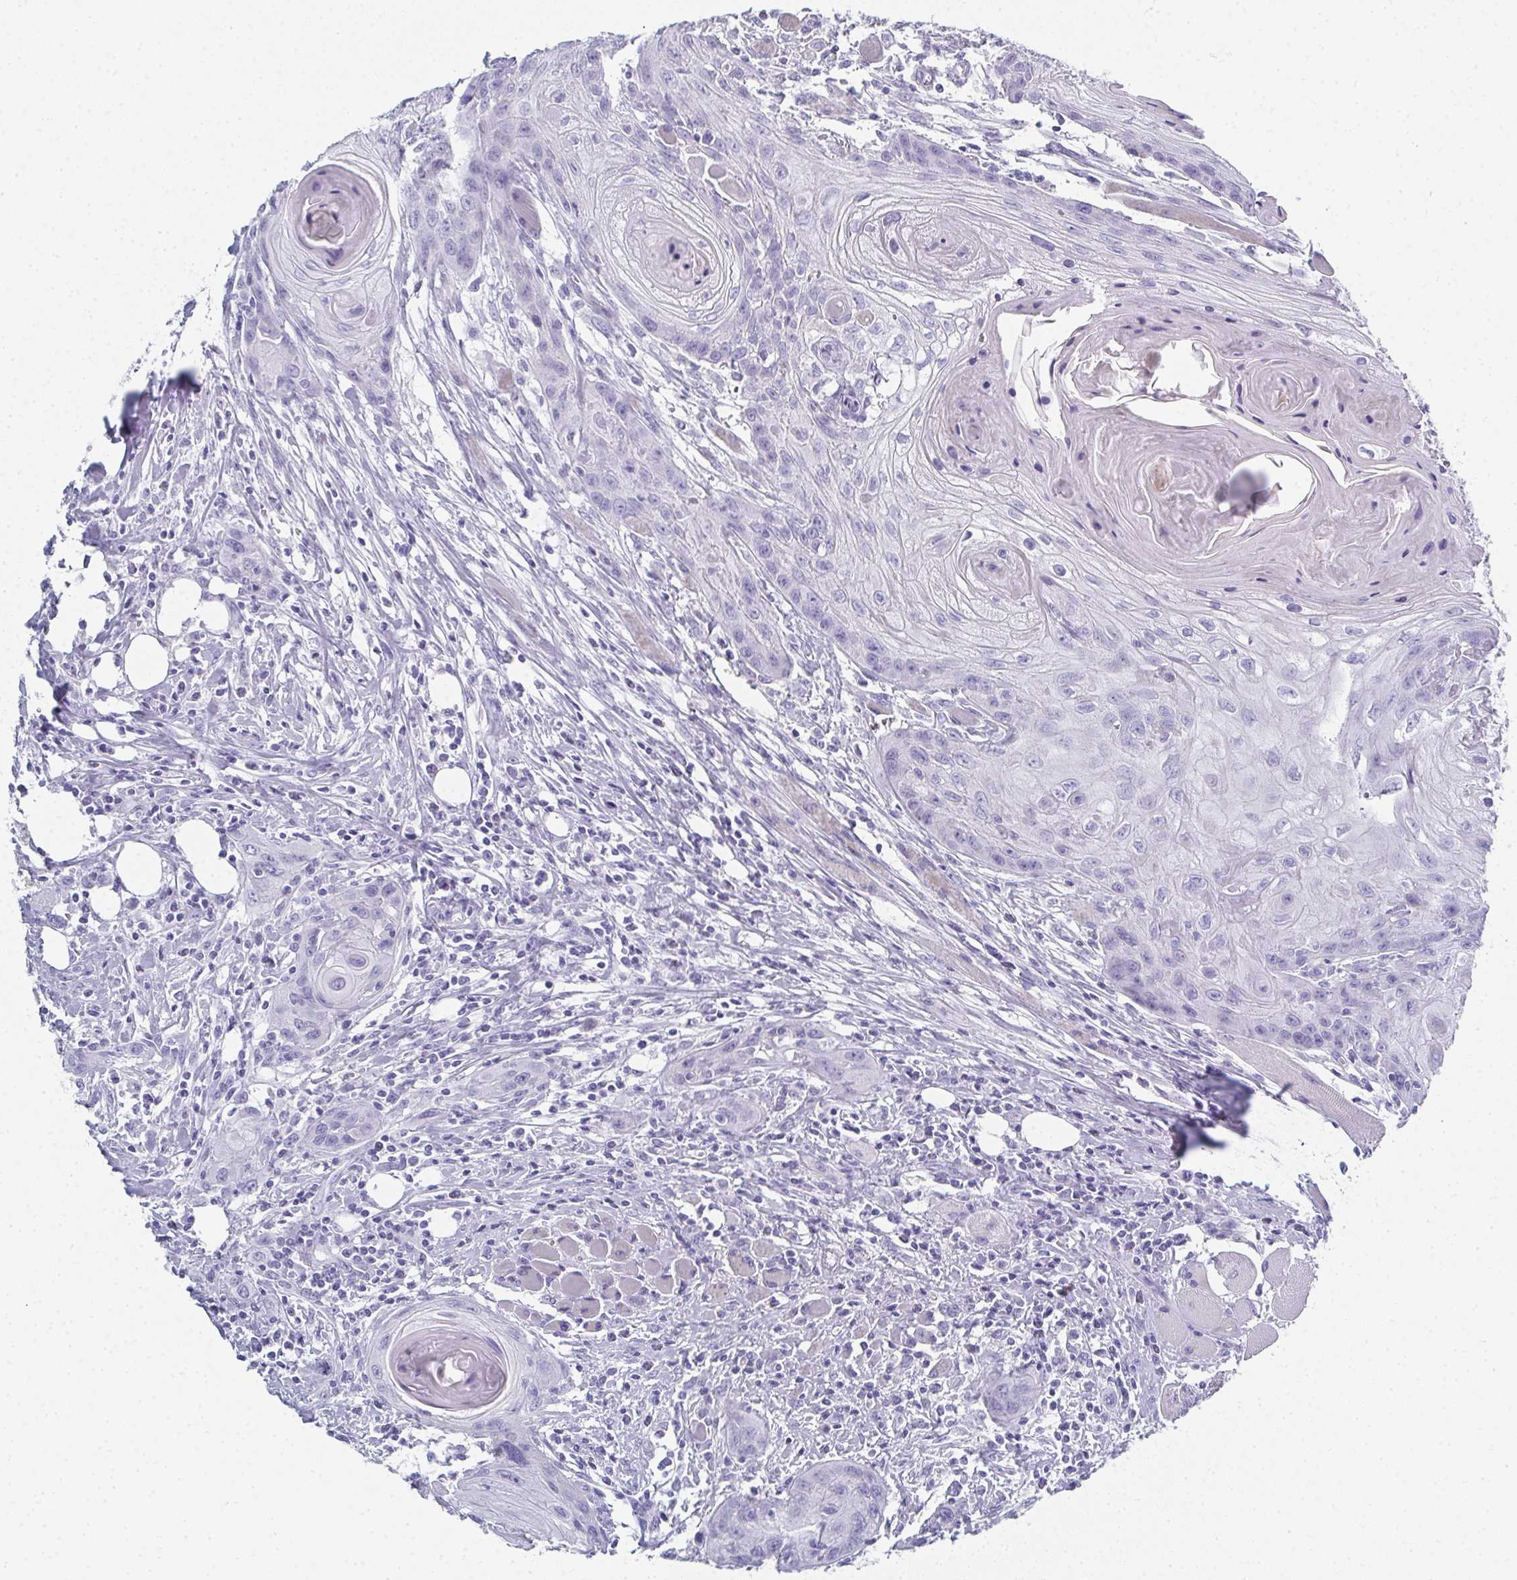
{"staining": {"intensity": "negative", "quantity": "none", "location": "none"}, "tissue": "head and neck cancer", "cell_type": "Tumor cells", "image_type": "cancer", "snomed": [{"axis": "morphology", "description": "Squamous cell carcinoma, NOS"}, {"axis": "topography", "description": "Oral tissue"}, {"axis": "topography", "description": "Head-Neck"}], "caption": "Immunohistochemical staining of head and neck cancer reveals no significant expression in tumor cells. Brightfield microscopy of immunohistochemistry stained with DAB (brown) and hematoxylin (blue), captured at high magnification.", "gene": "SYCP1", "patient": {"sex": "male", "age": 58}}